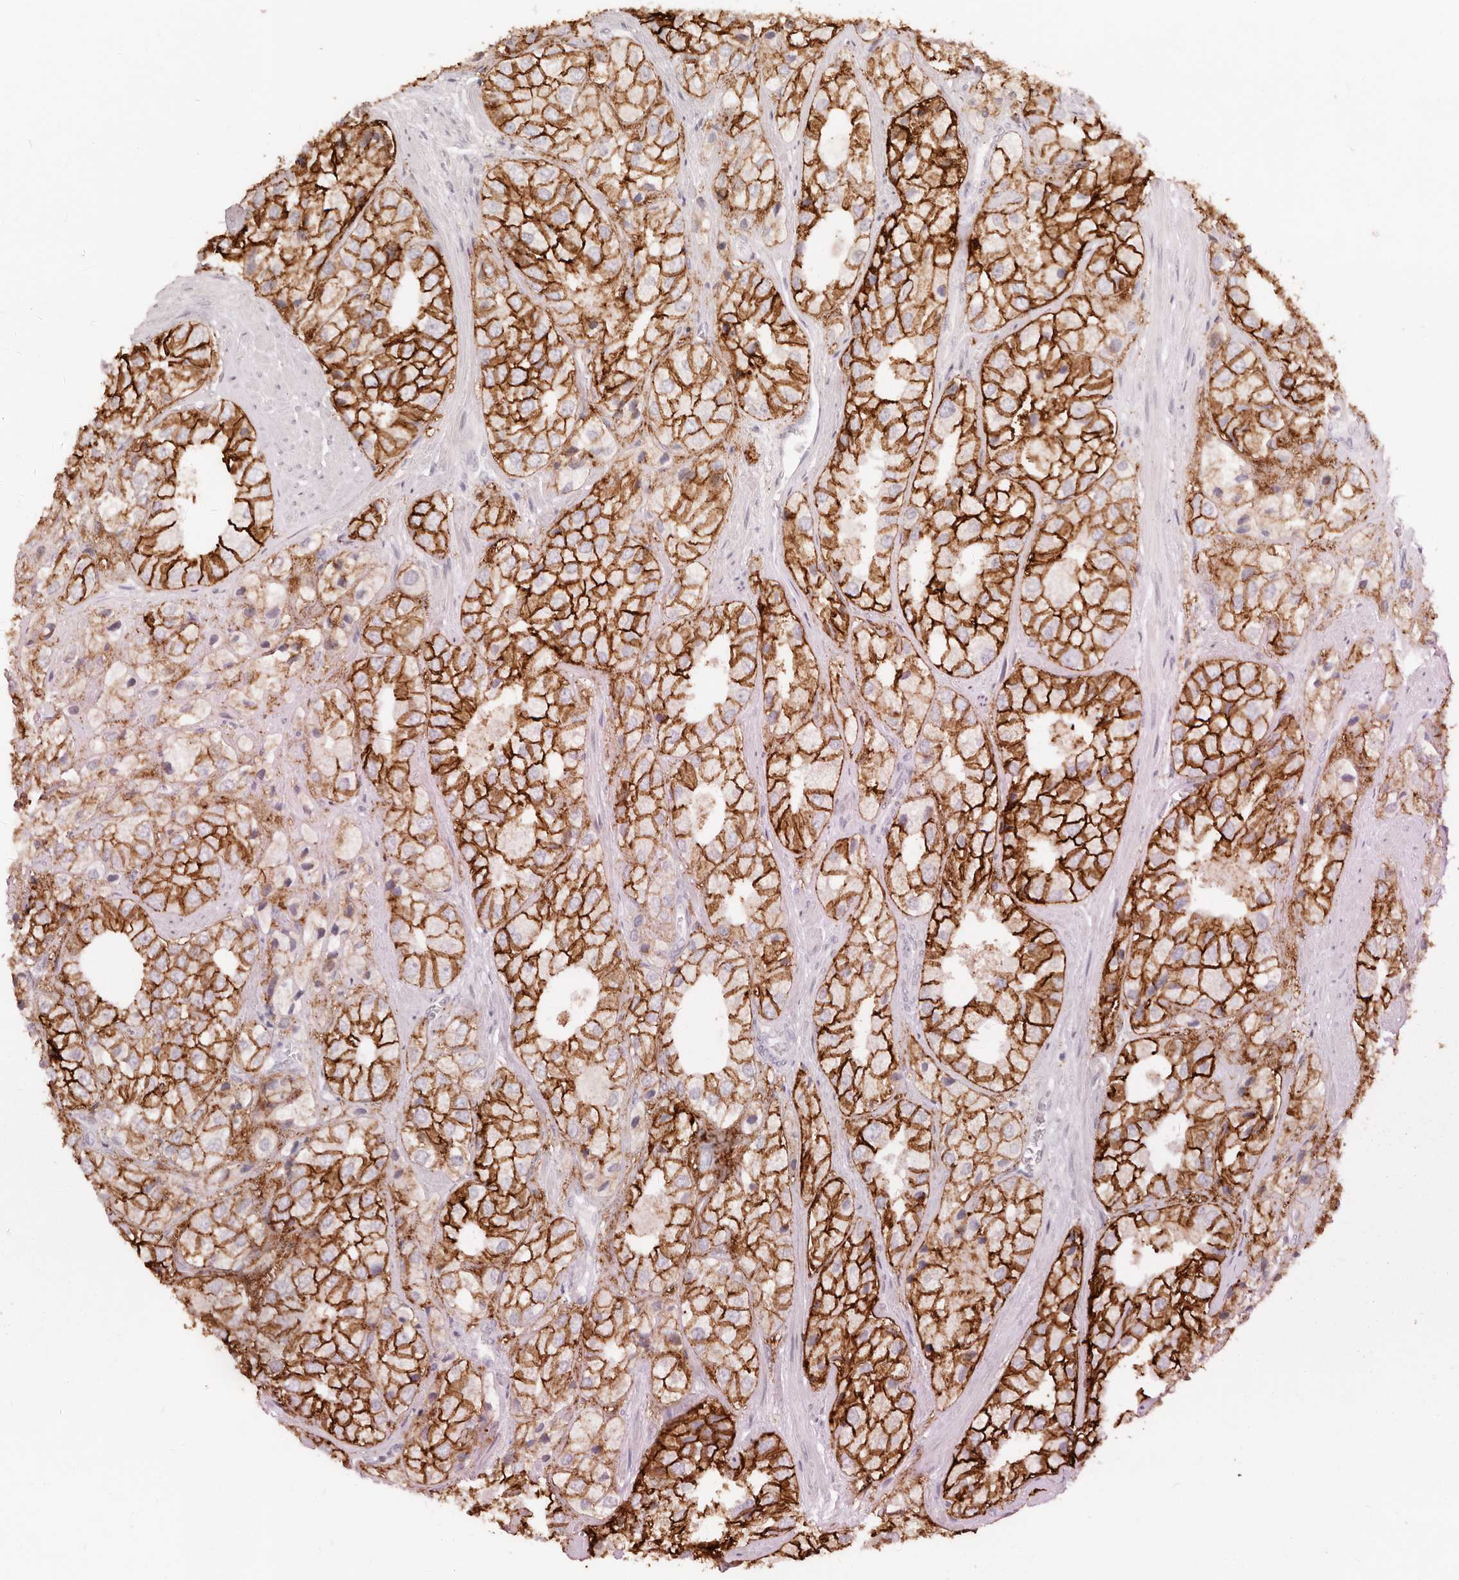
{"staining": {"intensity": "strong", "quantity": ">75%", "location": "cytoplasmic/membranous"}, "tissue": "prostate cancer", "cell_type": "Tumor cells", "image_type": "cancer", "snomed": [{"axis": "morphology", "description": "Adenocarcinoma, High grade"}, {"axis": "topography", "description": "Prostate"}], "caption": "DAB (3,3'-diaminobenzidine) immunohistochemical staining of prostate cancer (high-grade adenocarcinoma) exhibits strong cytoplasmic/membranous protein staining in about >75% of tumor cells.", "gene": "EPCAM", "patient": {"sex": "male", "age": 50}}